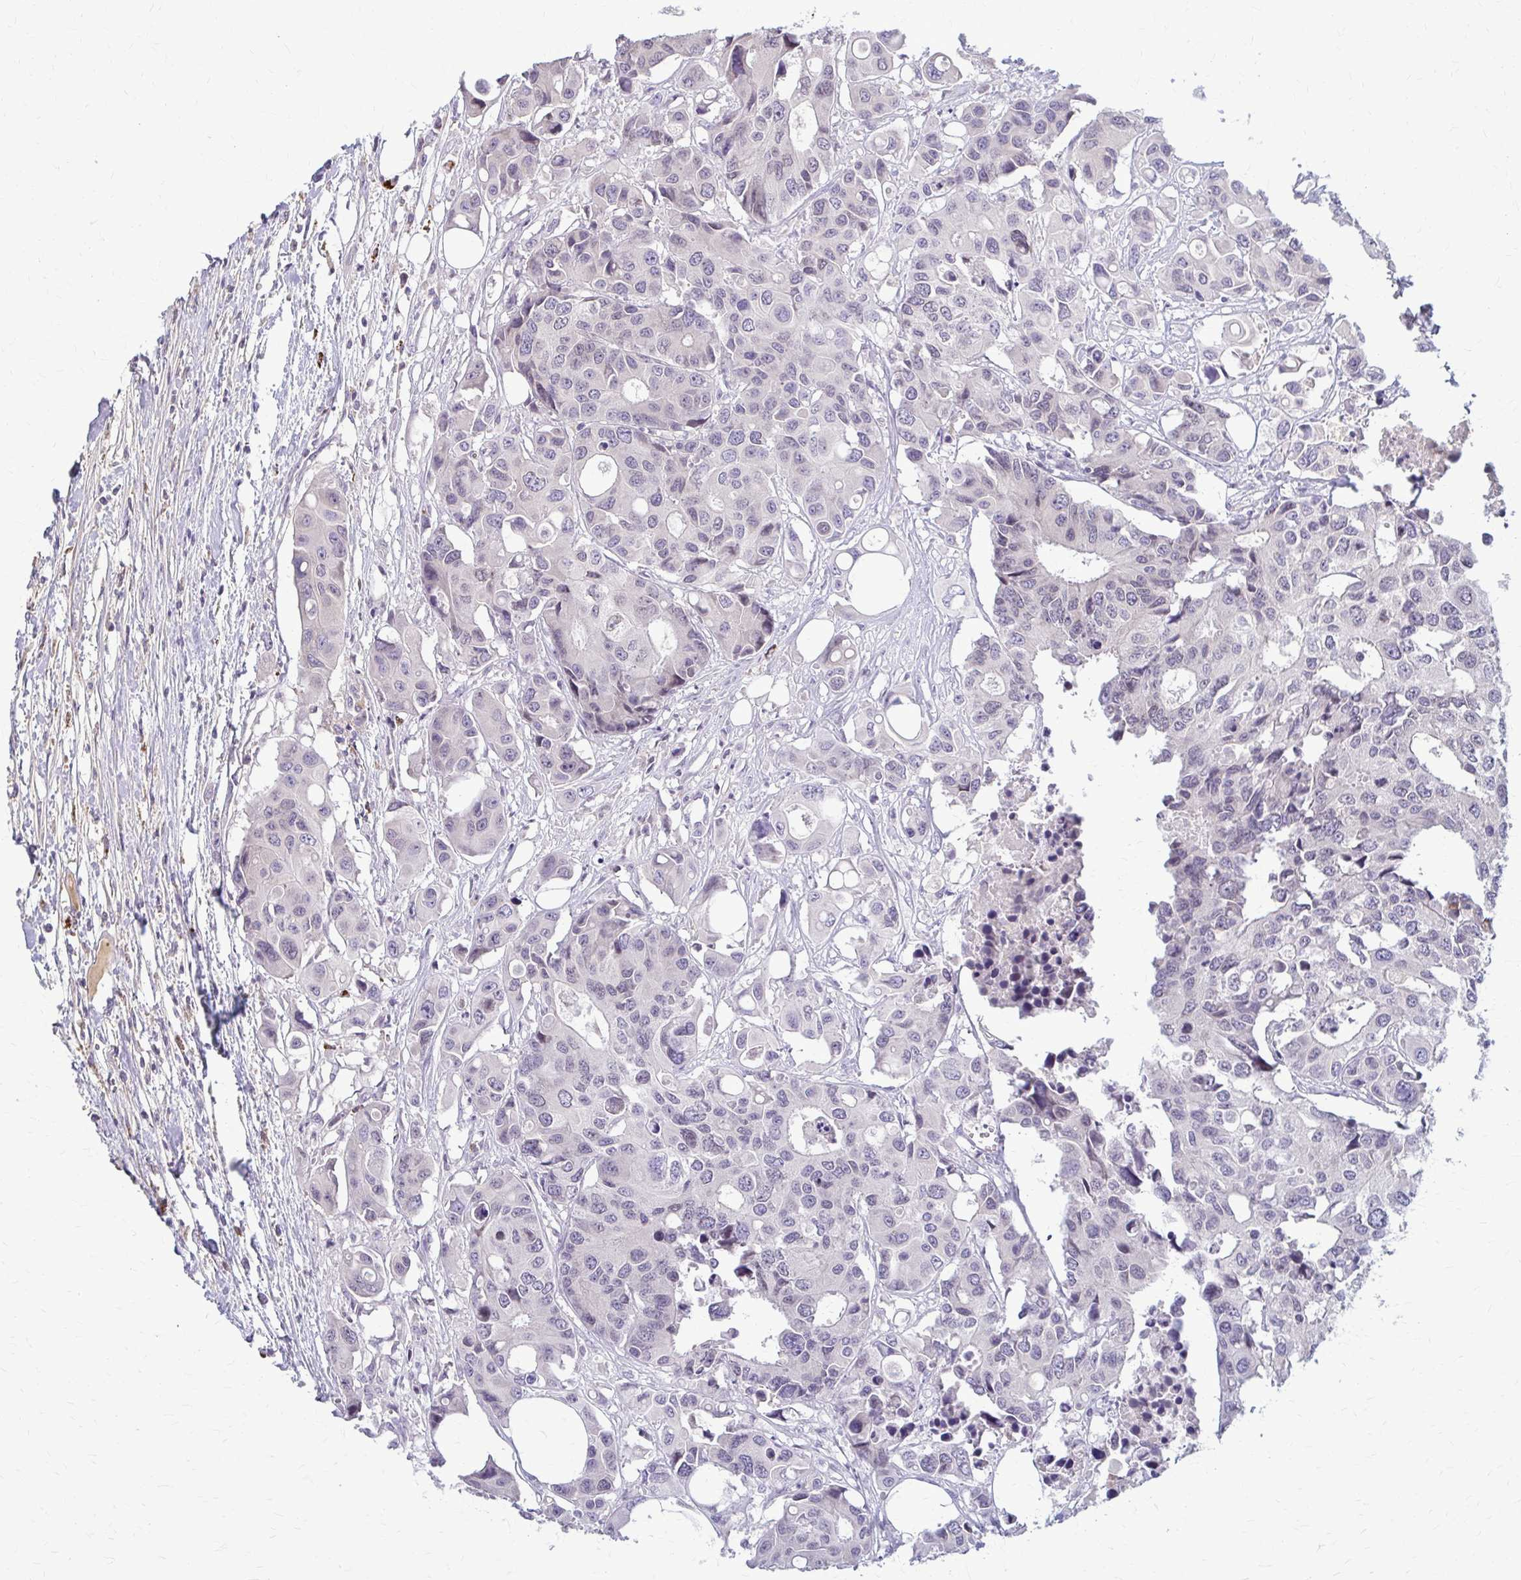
{"staining": {"intensity": "negative", "quantity": "none", "location": "none"}, "tissue": "colorectal cancer", "cell_type": "Tumor cells", "image_type": "cancer", "snomed": [{"axis": "morphology", "description": "Adenocarcinoma, NOS"}, {"axis": "topography", "description": "Colon"}], "caption": "Image shows no significant protein staining in tumor cells of colorectal adenocarcinoma.", "gene": "MCRIP2", "patient": {"sex": "male", "age": 77}}